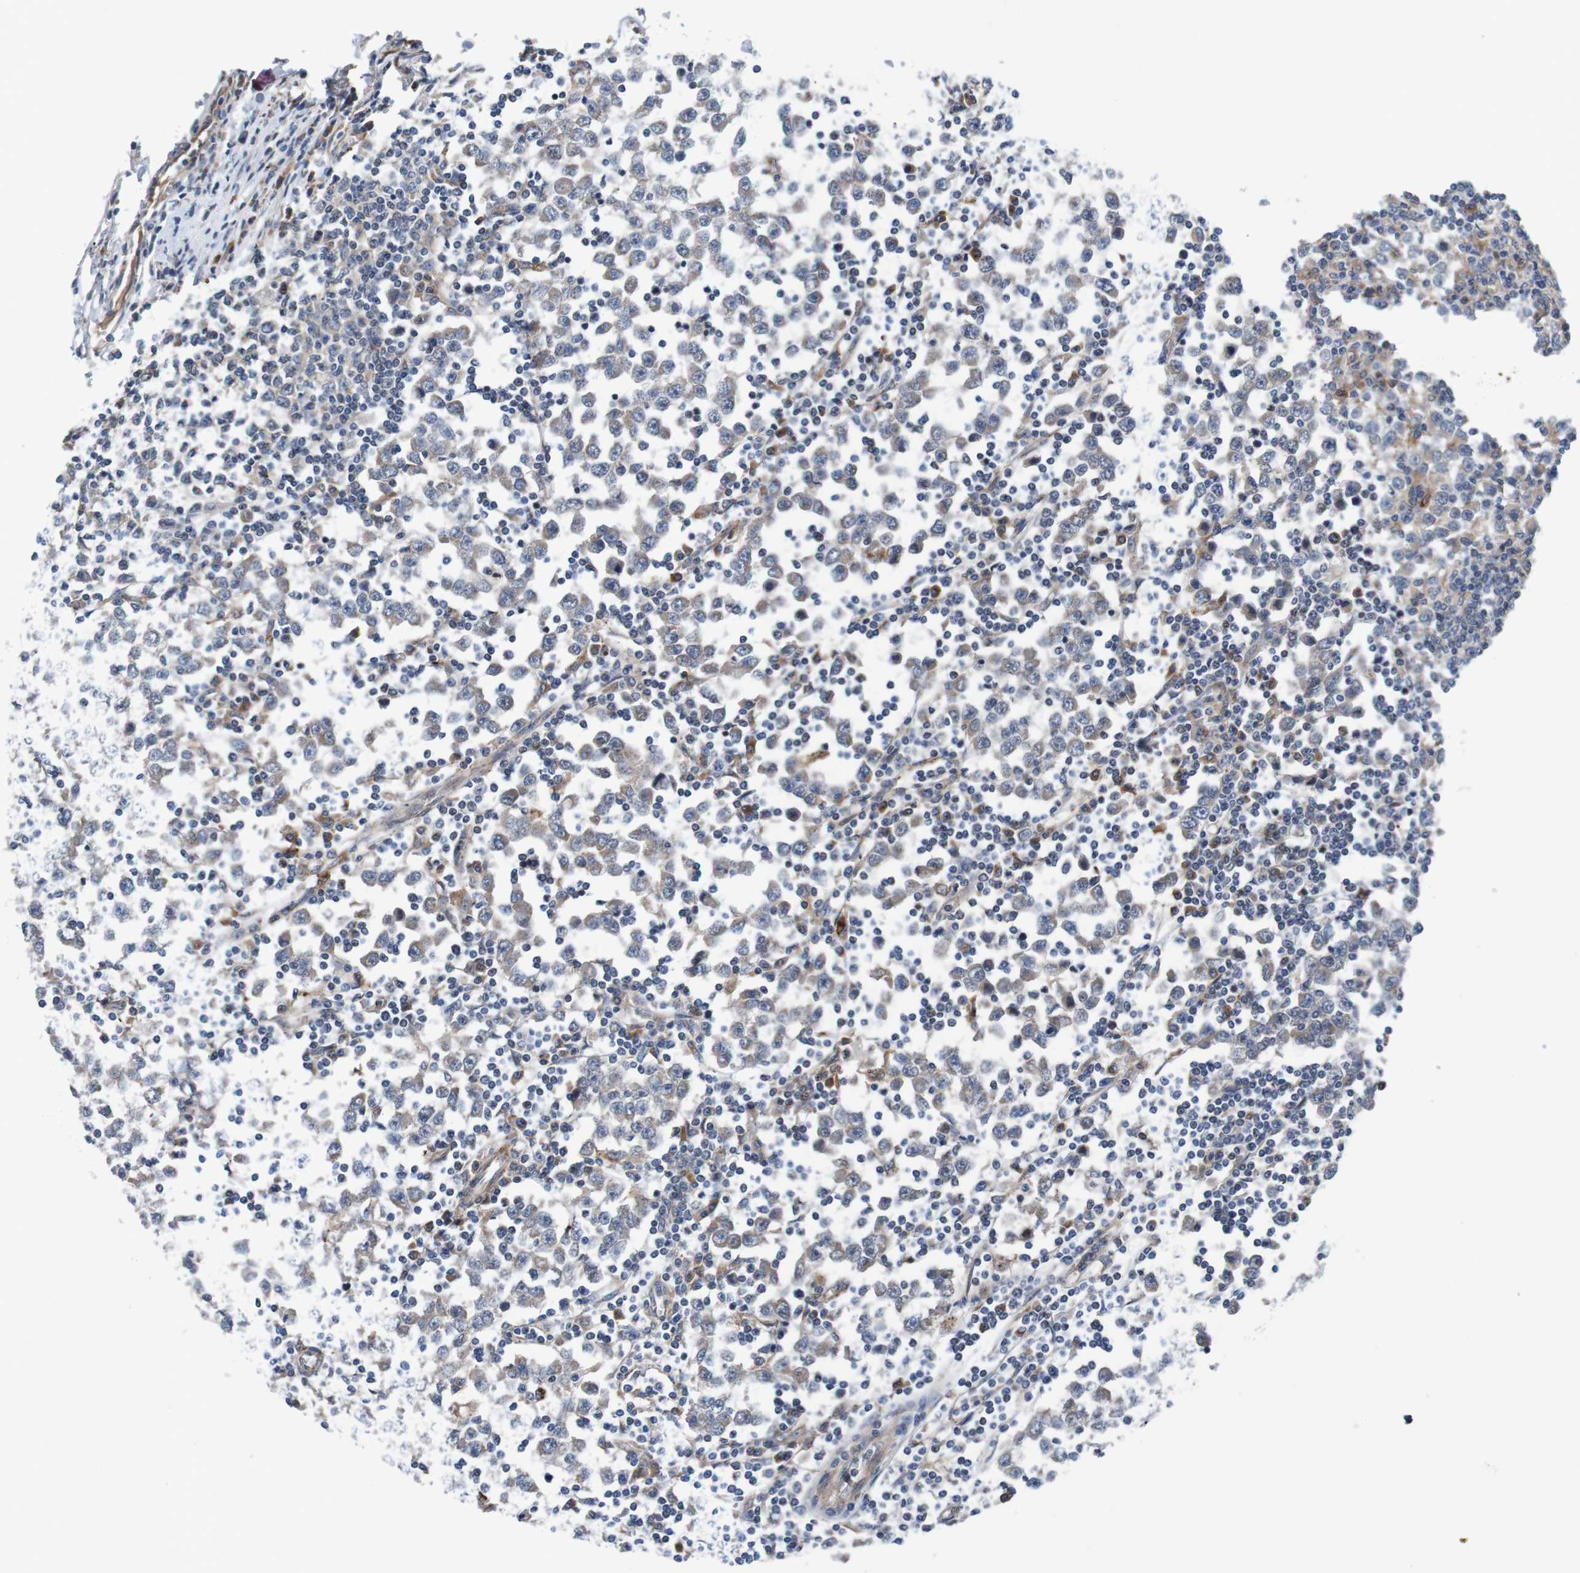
{"staining": {"intensity": "weak", "quantity": "<25%", "location": "cytoplasmic/membranous"}, "tissue": "testis cancer", "cell_type": "Tumor cells", "image_type": "cancer", "snomed": [{"axis": "morphology", "description": "Seminoma, NOS"}, {"axis": "topography", "description": "Testis"}], "caption": "Protein analysis of testis cancer reveals no significant positivity in tumor cells.", "gene": "CPED1", "patient": {"sex": "male", "age": 65}}